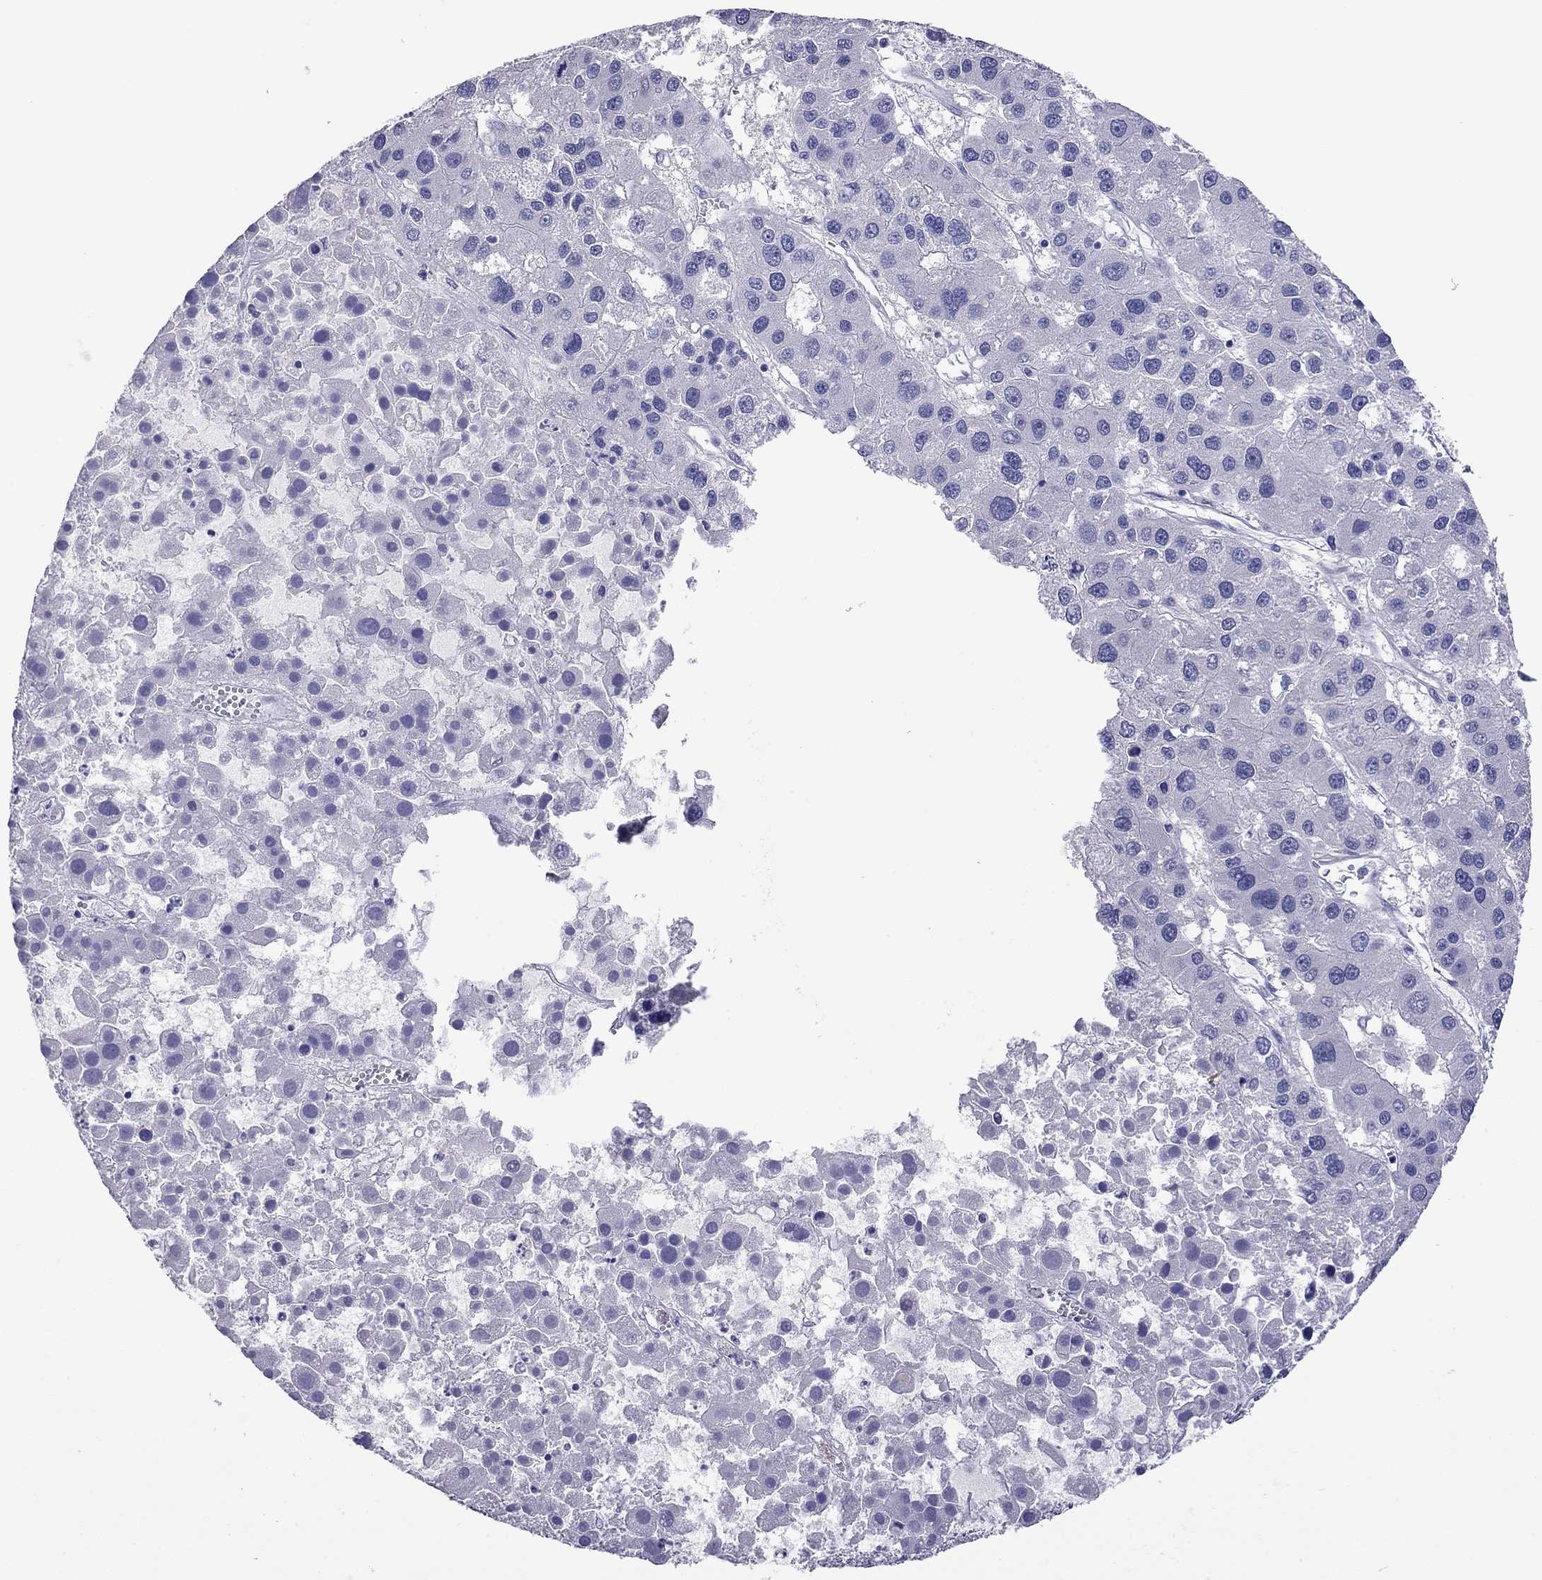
{"staining": {"intensity": "negative", "quantity": "none", "location": "none"}, "tissue": "liver cancer", "cell_type": "Tumor cells", "image_type": "cancer", "snomed": [{"axis": "morphology", "description": "Carcinoma, Hepatocellular, NOS"}, {"axis": "topography", "description": "Liver"}], "caption": "Tumor cells show no significant expression in liver cancer.", "gene": "ODF4", "patient": {"sex": "male", "age": 73}}